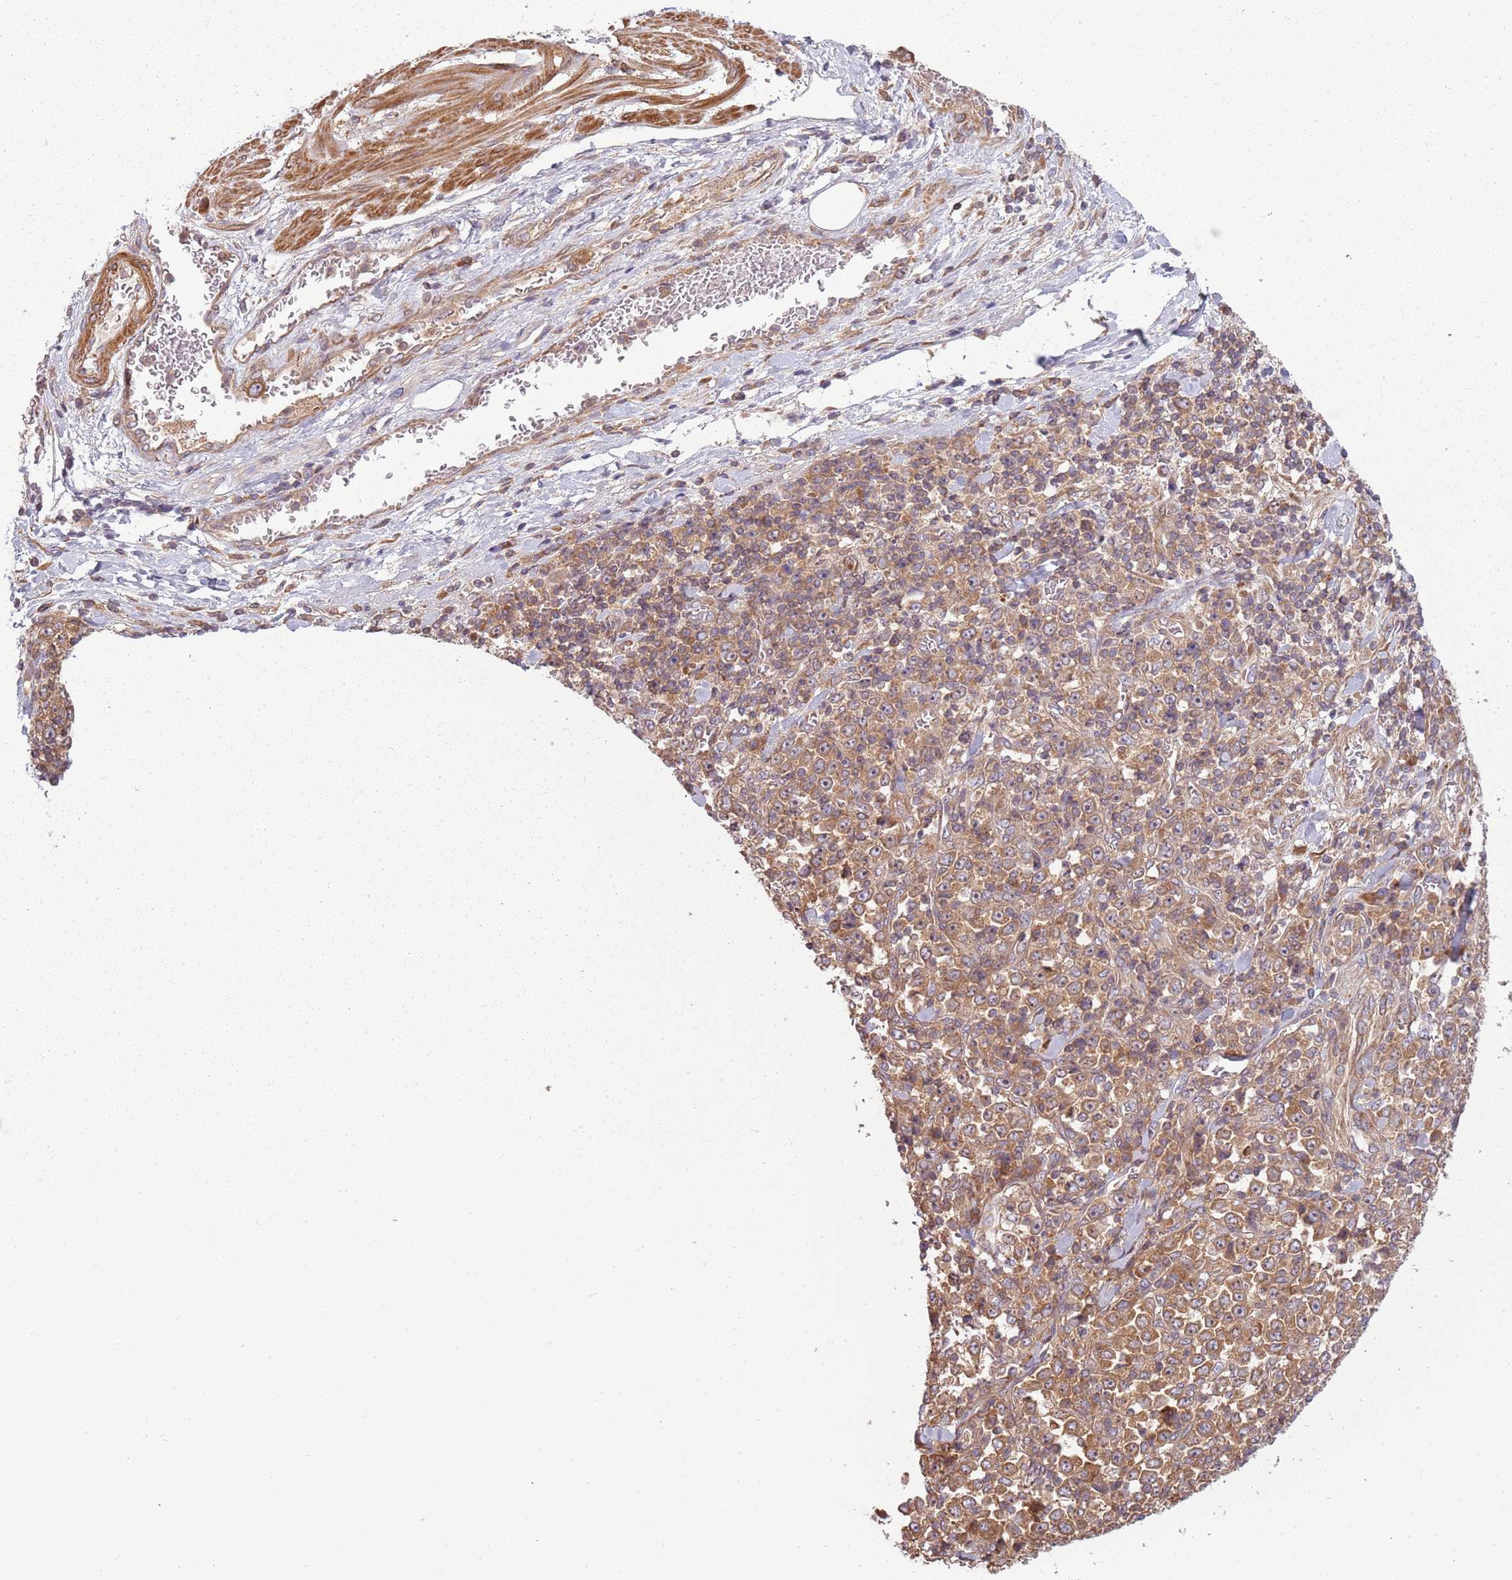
{"staining": {"intensity": "moderate", "quantity": ">75%", "location": "cytoplasmic/membranous"}, "tissue": "stomach cancer", "cell_type": "Tumor cells", "image_type": "cancer", "snomed": [{"axis": "morphology", "description": "Normal tissue, NOS"}, {"axis": "morphology", "description": "Adenocarcinoma, NOS"}, {"axis": "topography", "description": "Stomach, upper"}, {"axis": "topography", "description": "Stomach"}], "caption": "Moderate cytoplasmic/membranous protein expression is appreciated in about >75% of tumor cells in adenocarcinoma (stomach). The staining is performed using DAB brown chromogen to label protein expression. The nuclei are counter-stained blue using hematoxylin.", "gene": "RPL21", "patient": {"sex": "male", "age": 59}}